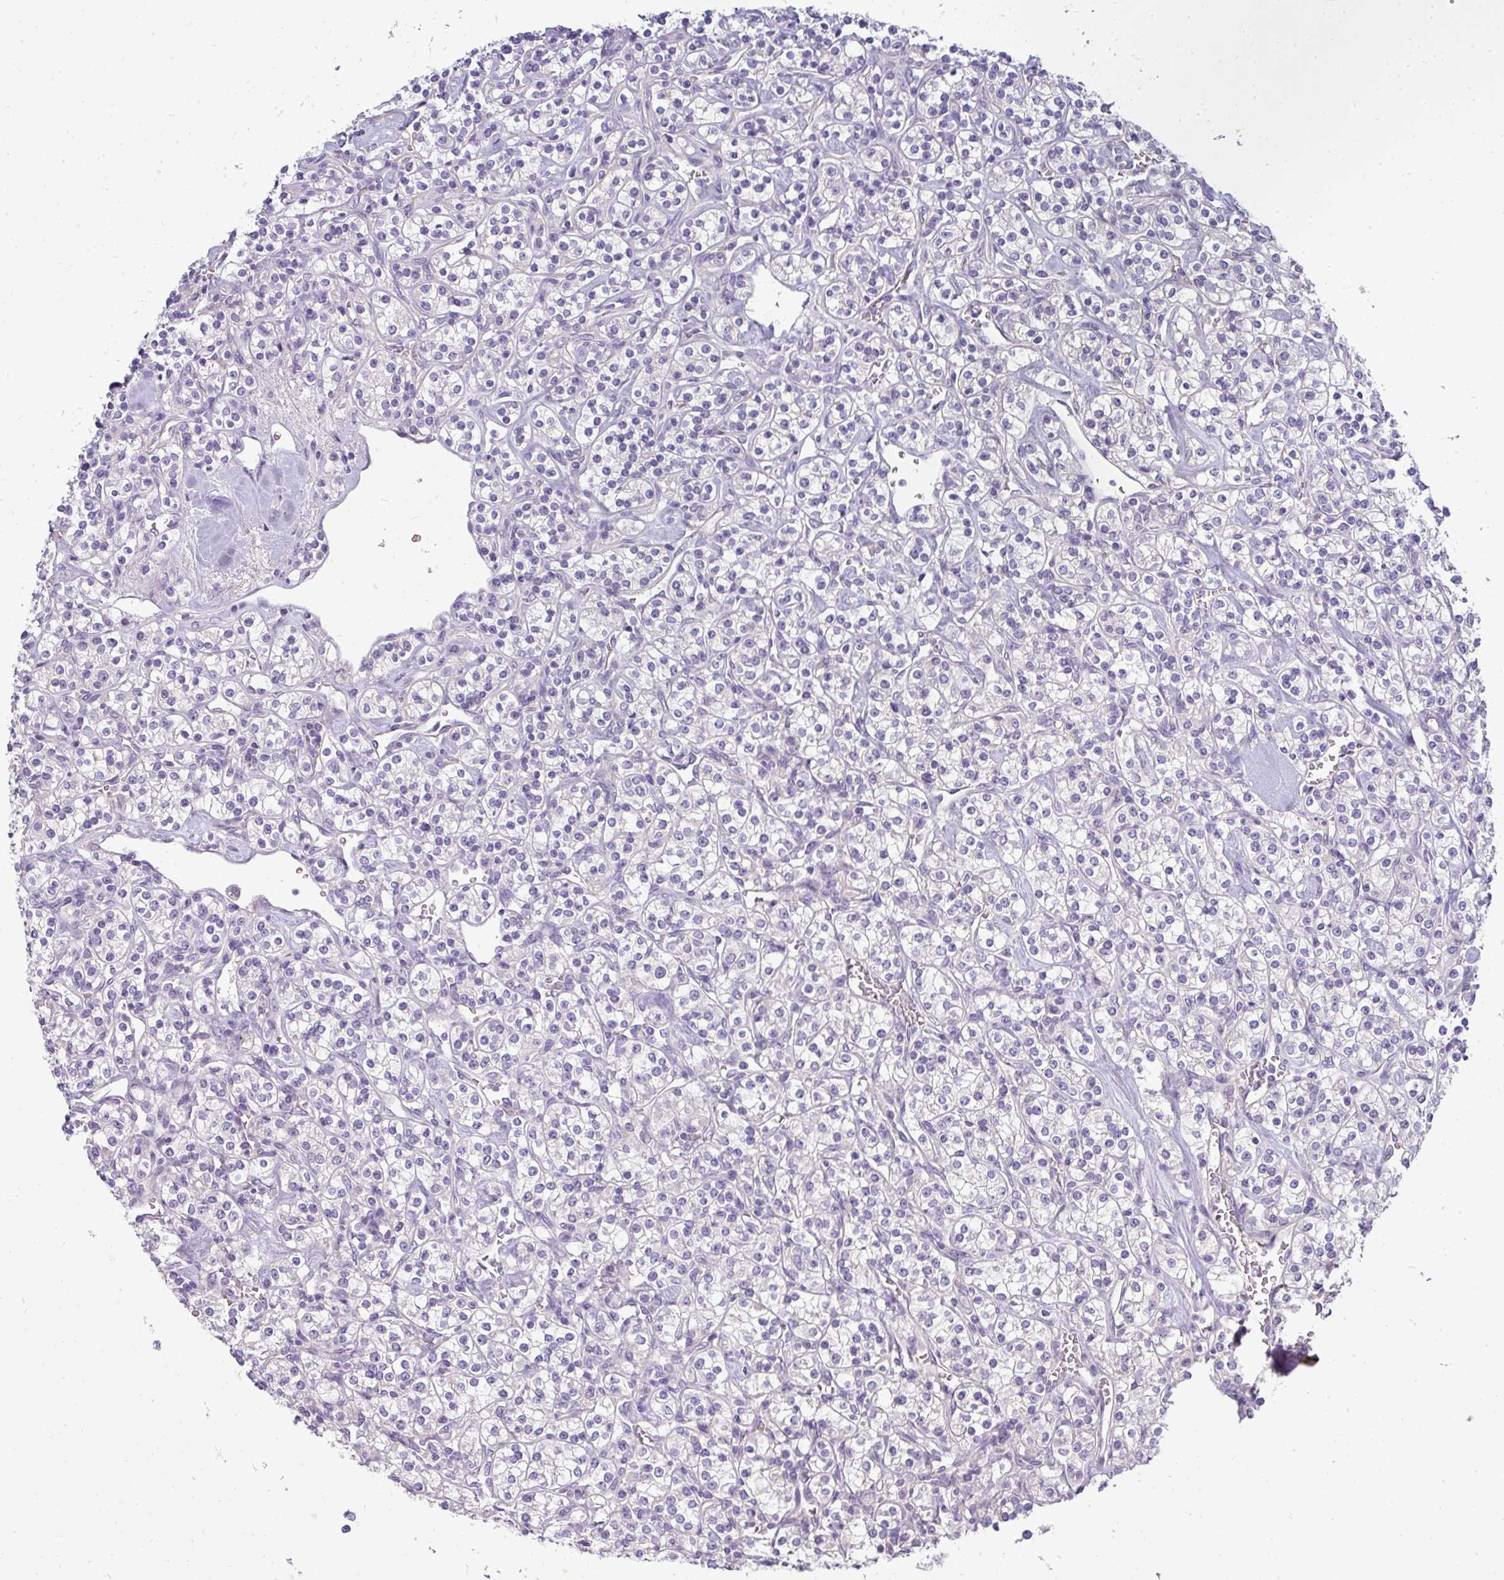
{"staining": {"intensity": "negative", "quantity": "none", "location": "none"}, "tissue": "renal cancer", "cell_type": "Tumor cells", "image_type": "cancer", "snomed": [{"axis": "morphology", "description": "Adenocarcinoma, NOS"}, {"axis": "topography", "description": "Kidney"}], "caption": "Immunohistochemistry micrograph of human renal adenocarcinoma stained for a protein (brown), which exhibits no staining in tumor cells.", "gene": "ASXL3", "patient": {"sex": "male", "age": 77}}